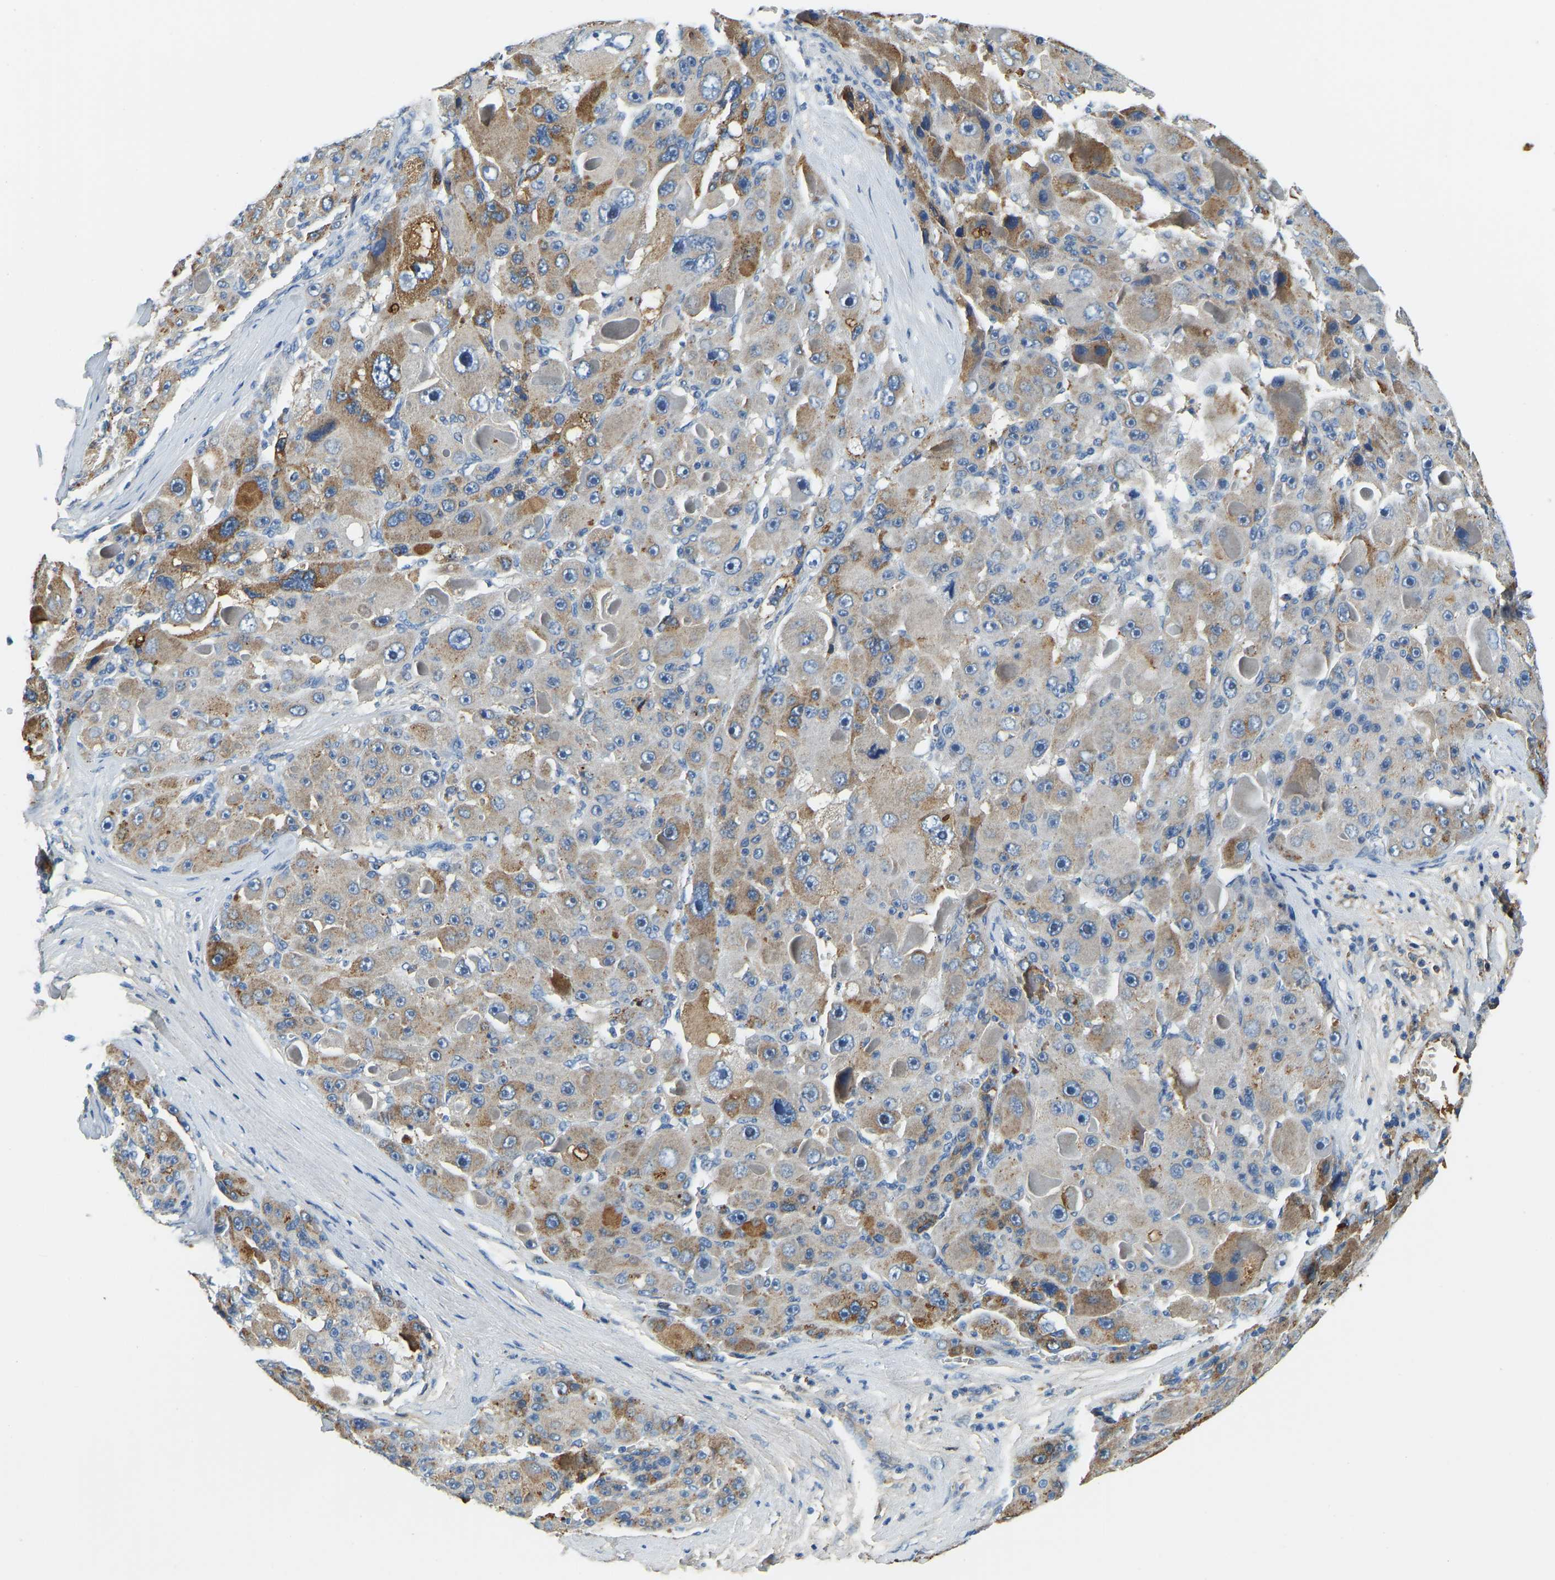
{"staining": {"intensity": "moderate", "quantity": "25%-75%", "location": "cytoplasmic/membranous"}, "tissue": "liver cancer", "cell_type": "Tumor cells", "image_type": "cancer", "snomed": [{"axis": "morphology", "description": "Carcinoma, Hepatocellular, NOS"}, {"axis": "topography", "description": "Liver"}], "caption": "The histopathology image exhibits immunohistochemical staining of hepatocellular carcinoma (liver). There is moderate cytoplasmic/membranous expression is appreciated in about 25%-75% of tumor cells.", "gene": "THBS4", "patient": {"sex": "male", "age": 76}}